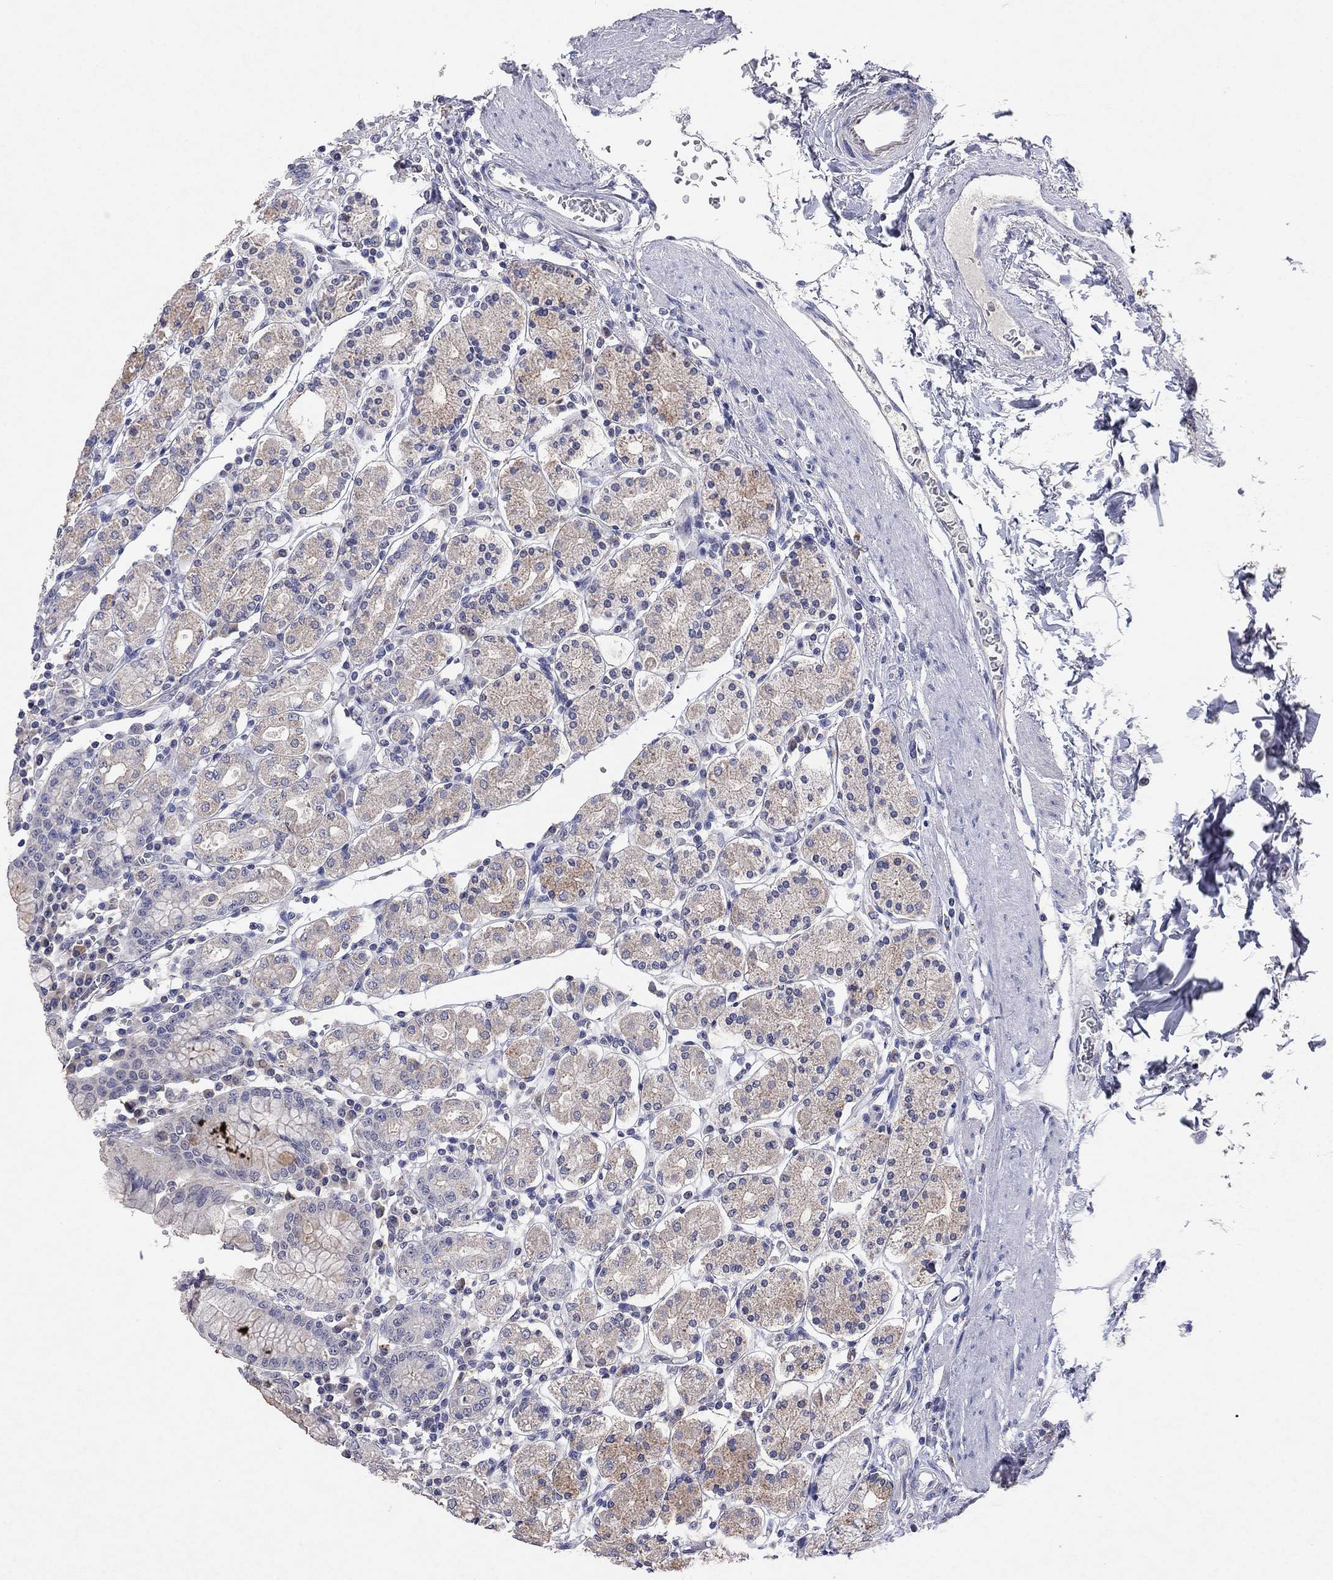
{"staining": {"intensity": "weak", "quantity": ">75%", "location": "cytoplasmic/membranous"}, "tissue": "stomach", "cell_type": "Glandular cells", "image_type": "normal", "snomed": [{"axis": "morphology", "description": "Normal tissue, NOS"}, {"axis": "topography", "description": "Stomach, upper"}, {"axis": "topography", "description": "Stomach"}], "caption": "Immunohistochemical staining of benign human stomach displays low levels of weak cytoplasmic/membranous staining in approximately >75% of glandular cells.", "gene": "MMP13", "patient": {"sex": "male", "age": 62}}